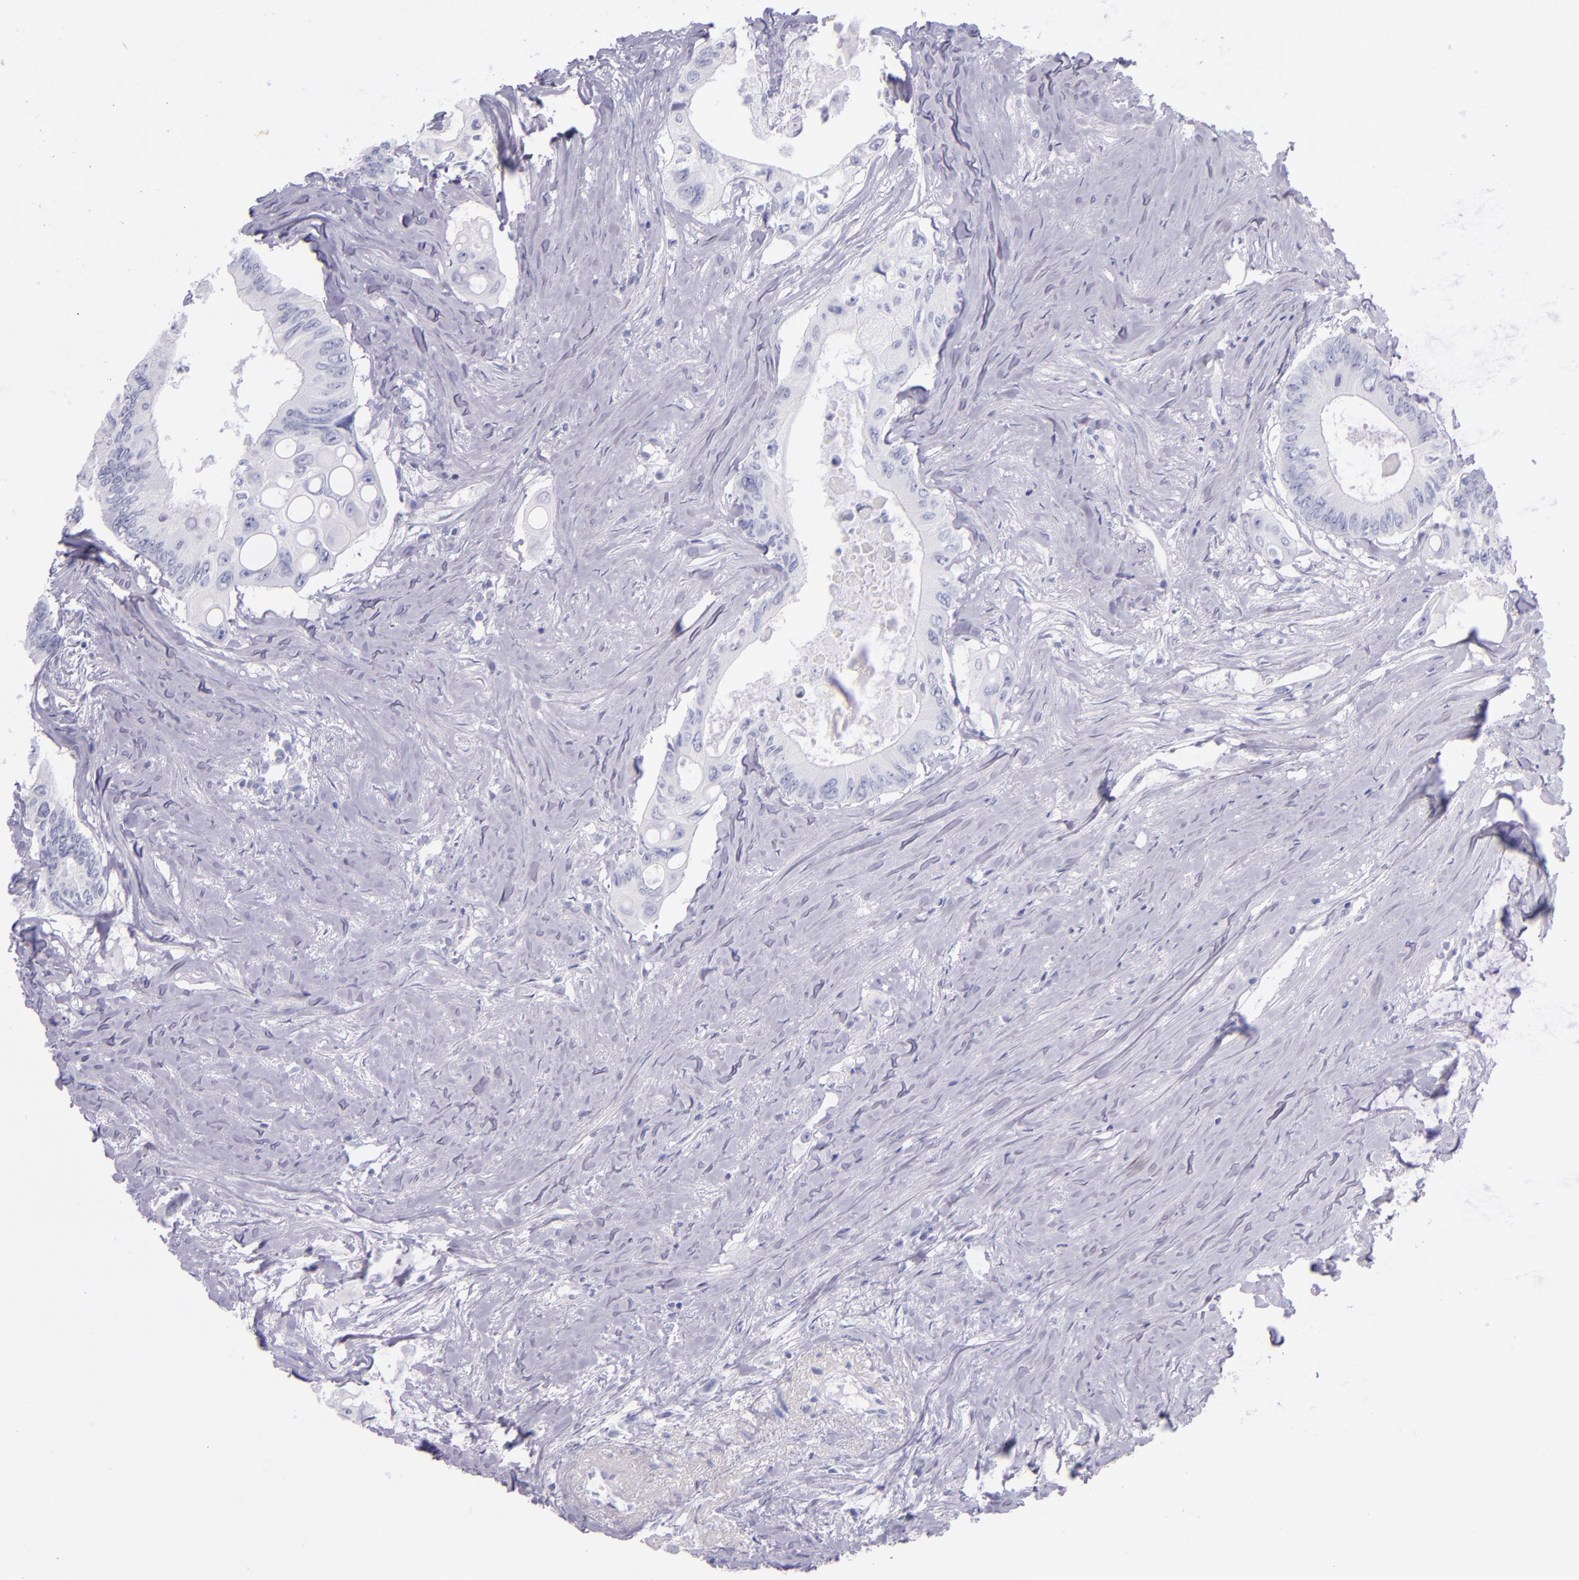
{"staining": {"intensity": "negative", "quantity": "none", "location": "none"}, "tissue": "colorectal cancer", "cell_type": "Tumor cells", "image_type": "cancer", "snomed": [{"axis": "morphology", "description": "Adenocarcinoma, NOS"}, {"axis": "topography", "description": "Colon"}], "caption": "Immunohistochemical staining of human colorectal adenocarcinoma shows no significant positivity in tumor cells. The staining is performed using DAB brown chromogen with nuclei counter-stained in using hematoxylin.", "gene": "SFTPB", "patient": {"sex": "male", "age": 65}}